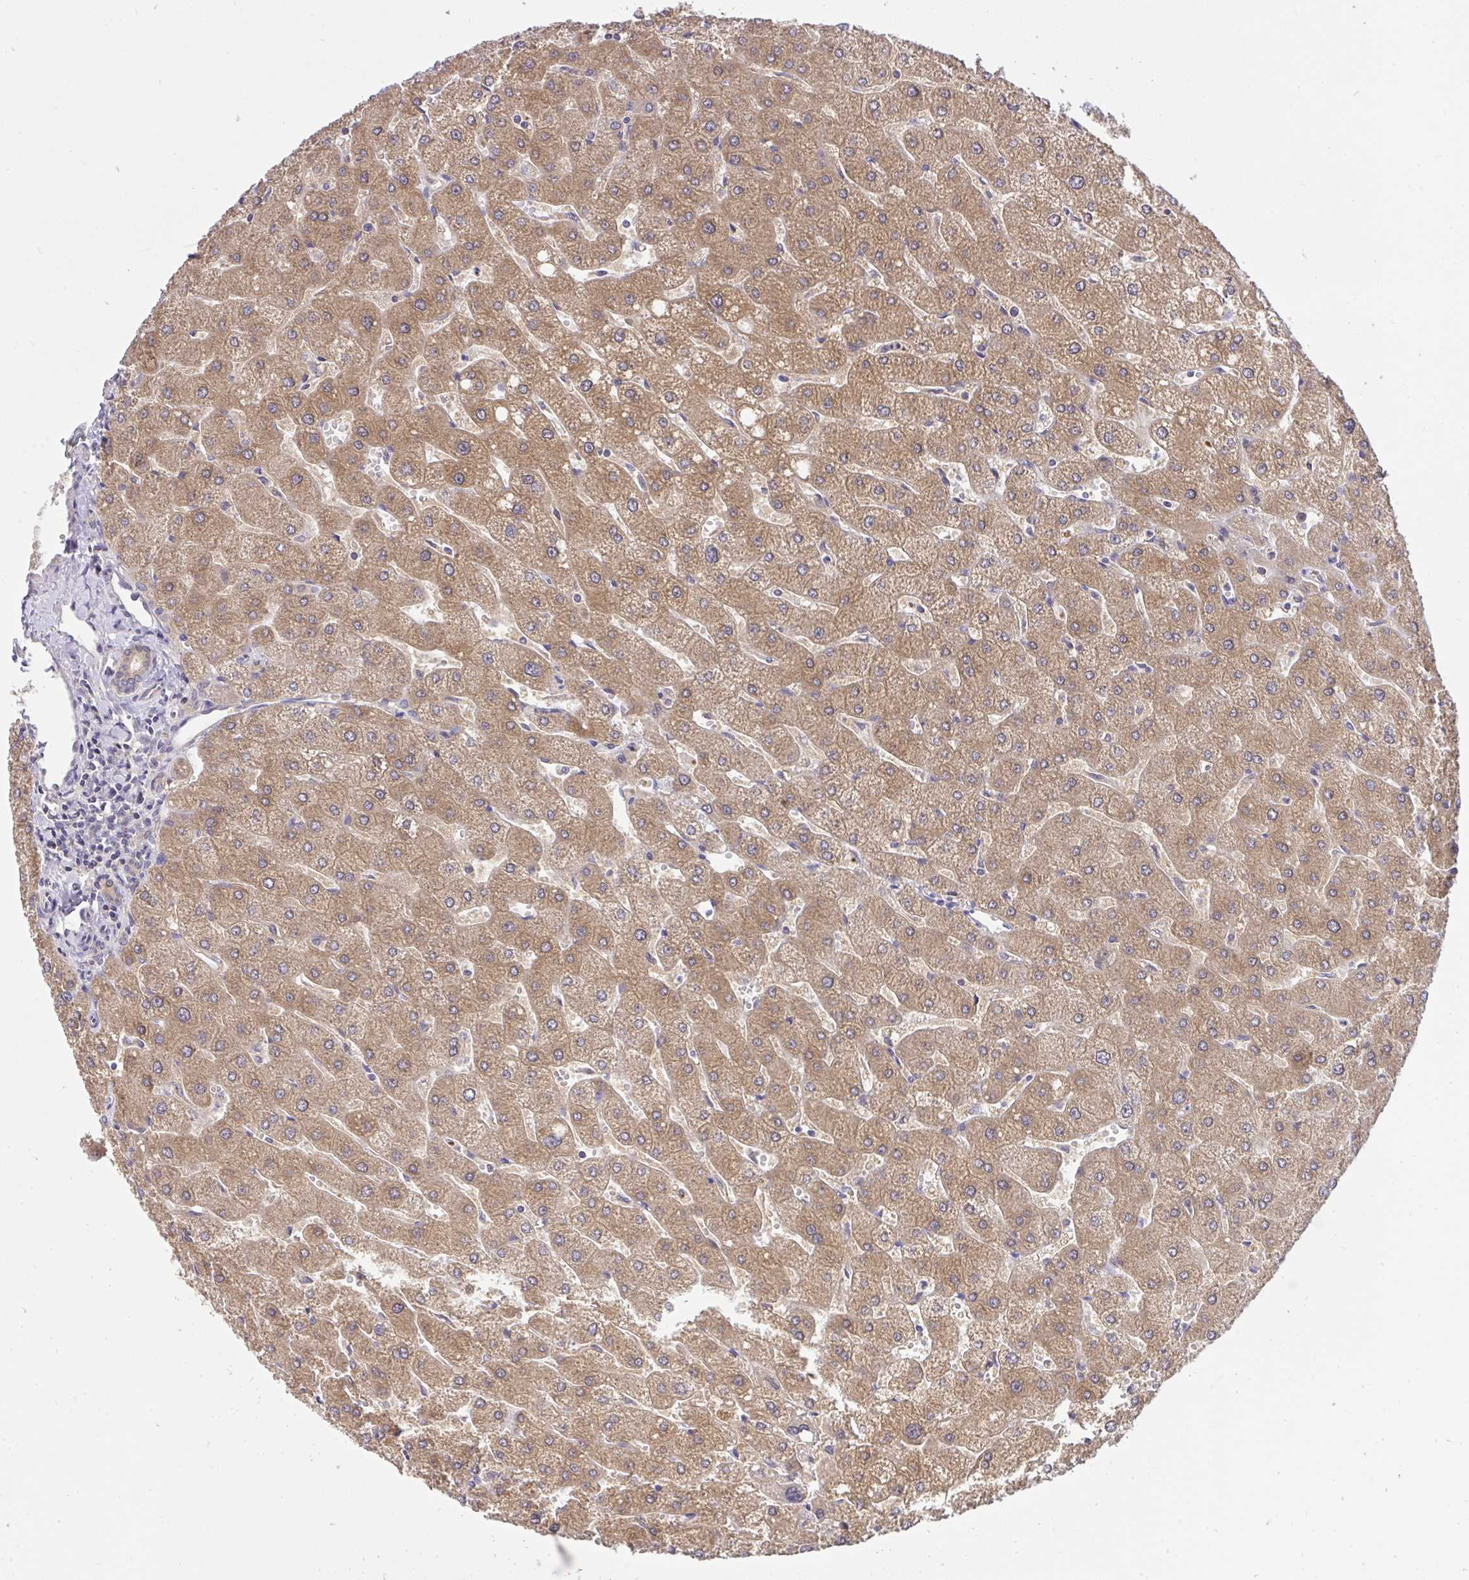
{"staining": {"intensity": "weak", "quantity": ">75%", "location": "cytoplasmic/membranous"}, "tissue": "liver", "cell_type": "Cholangiocytes", "image_type": "normal", "snomed": [{"axis": "morphology", "description": "Normal tissue, NOS"}, {"axis": "topography", "description": "Liver"}], "caption": "Immunohistochemical staining of normal human liver shows low levels of weak cytoplasmic/membranous positivity in about >75% of cholangiocytes.", "gene": "C19orf54", "patient": {"sex": "male", "age": 67}}